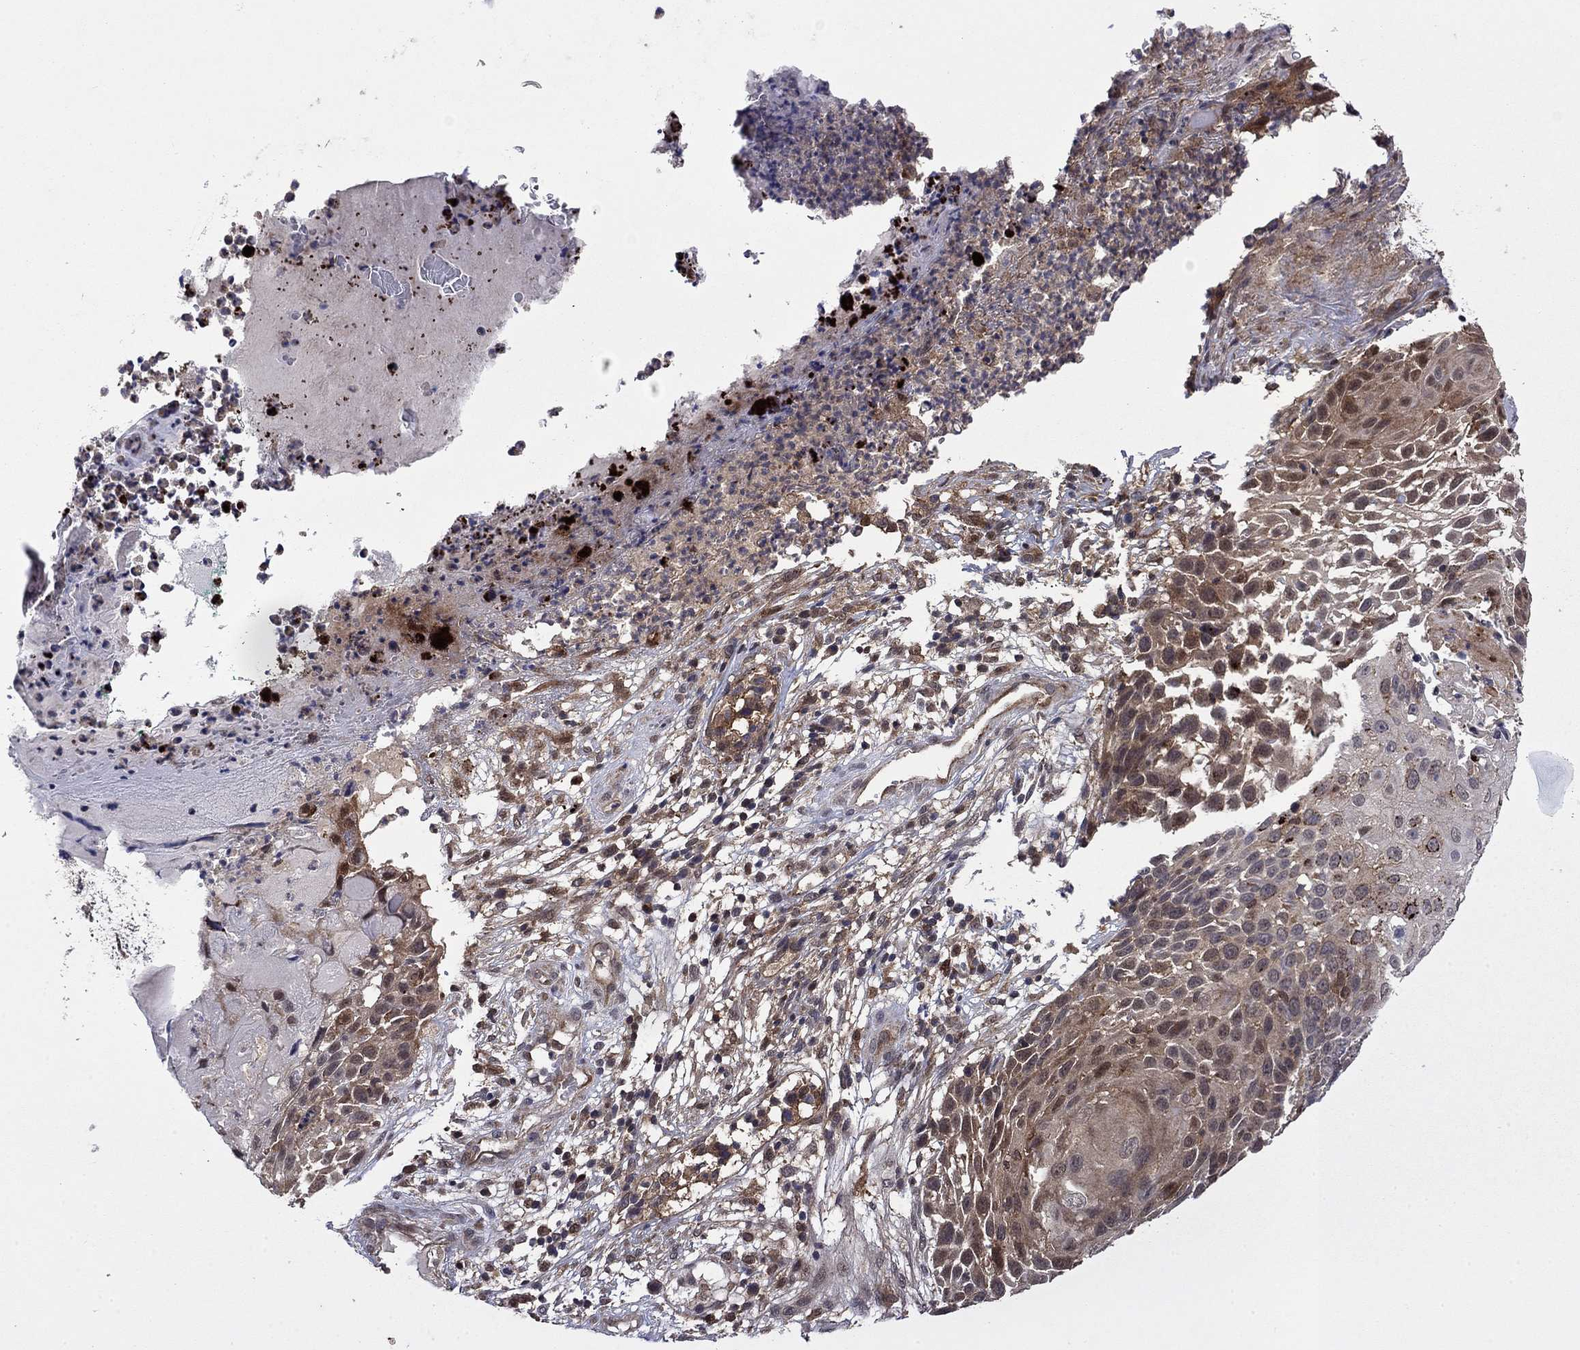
{"staining": {"intensity": "weak", "quantity": "<25%", "location": "cytoplasmic/membranous"}, "tissue": "skin cancer", "cell_type": "Tumor cells", "image_type": "cancer", "snomed": [{"axis": "morphology", "description": "Squamous cell carcinoma, NOS"}, {"axis": "topography", "description": "Skin"}], "caption": "The image displays no significant expression in tumor cells of skin squamous cell carcinoma.", "gene": "TPMT", "patient": {"sex": "male", "age": 92}}